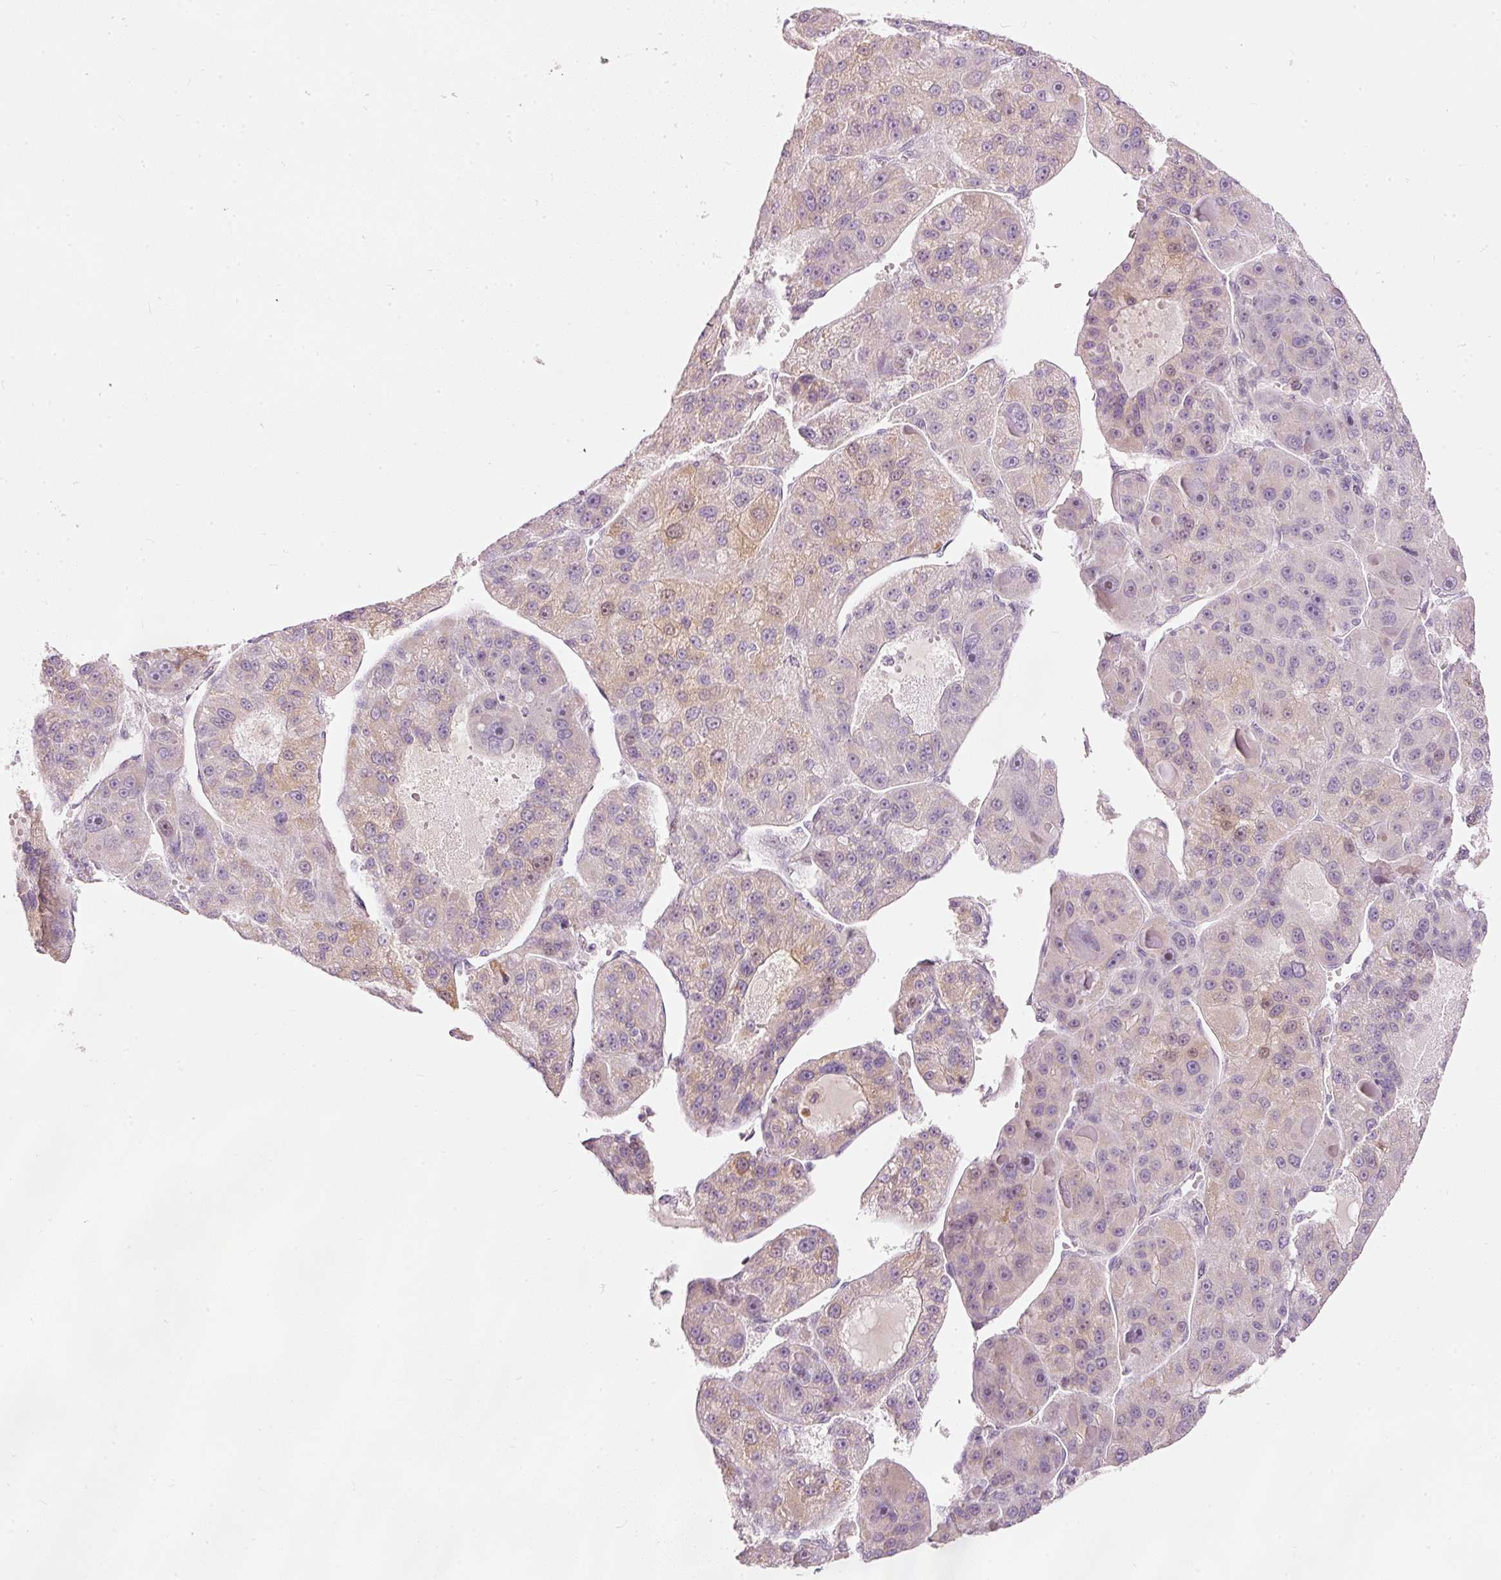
{"staining": {"intensity": "weak", "quantity": "<25%", "location": "cytoplasmic/membranous"}, "tissue": "liver cancer", "cell_type": "Tumor cells", "image_type": "cancer", "snomed": [{"axis": "morphology", "description": "Carcinoma, Hepatocellular, NOS"}, {"axis": "topography", "description": "Liver"}], "caption": "A high-resolution micrograph shows immunohistochemistry (IHC) staining of liver cancer, which exhibits no significant staining in tumor cells. (DAB (3,3'-diaminobenzidine) IHC, high magnification).", "gene": "RNF39", "patient": {"sex": "male", "age": 76}}